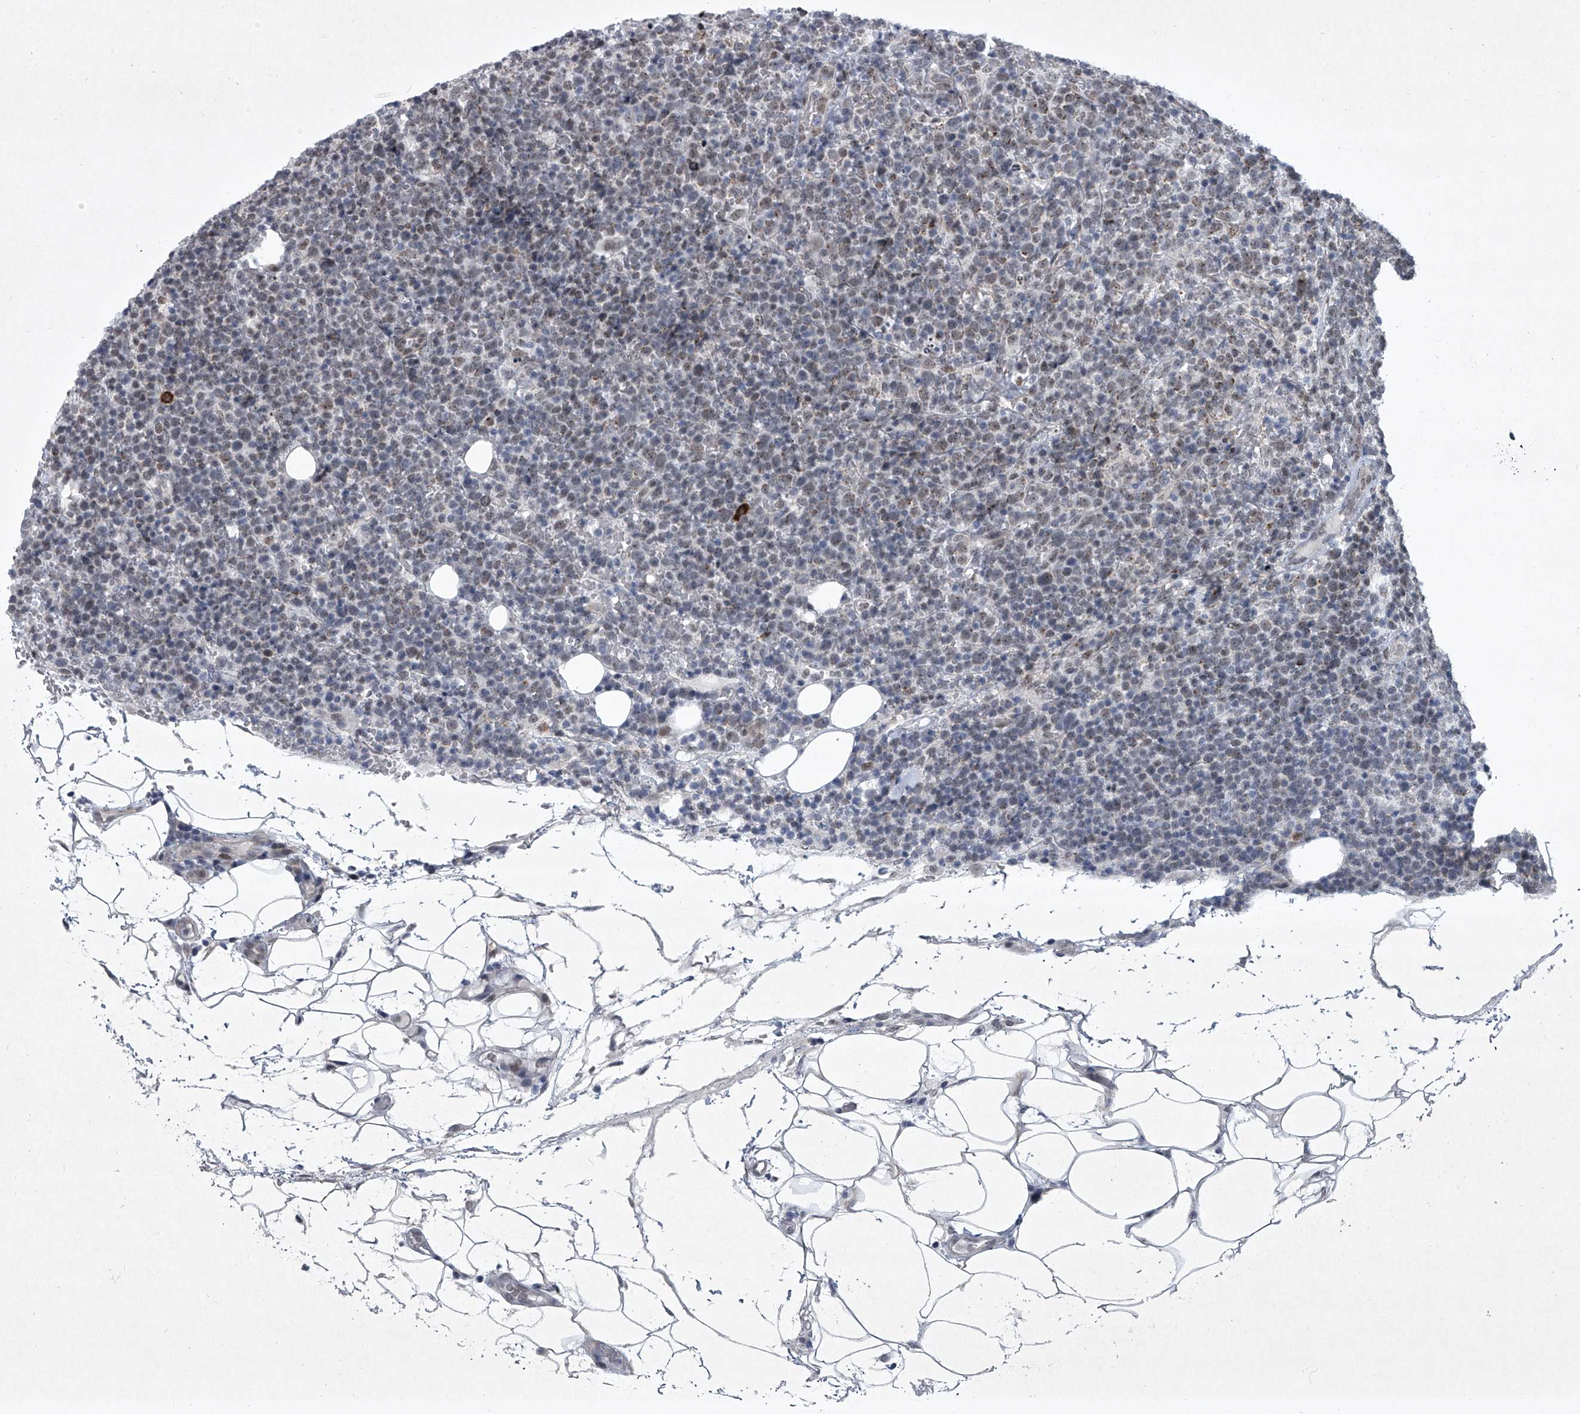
{"staining": {"intensity": "negative", "quantity": "none", "location": "none"}, "tissue": "lymphoma", "cell_type": "Tumor cells", "image_type": "cancer", "snomed": [{"axis": "morphology", "description": "Malignant lymphoma, non-Hodgkin's type, High grade"}, {"axis": "topography", "description": "Lymph node"}], "caption": "Tumor cells show no significant protein positivity in malignant lymphoma, non-Hodgkin's type (high-grade). The staining is performed using DAB (3,3'-diaminobenzidine) brown chromogen with nuclei counter-stained in using hematoxylin.", "gene": "MLLT1", "patient": {"sex": "male", "age": 61}}